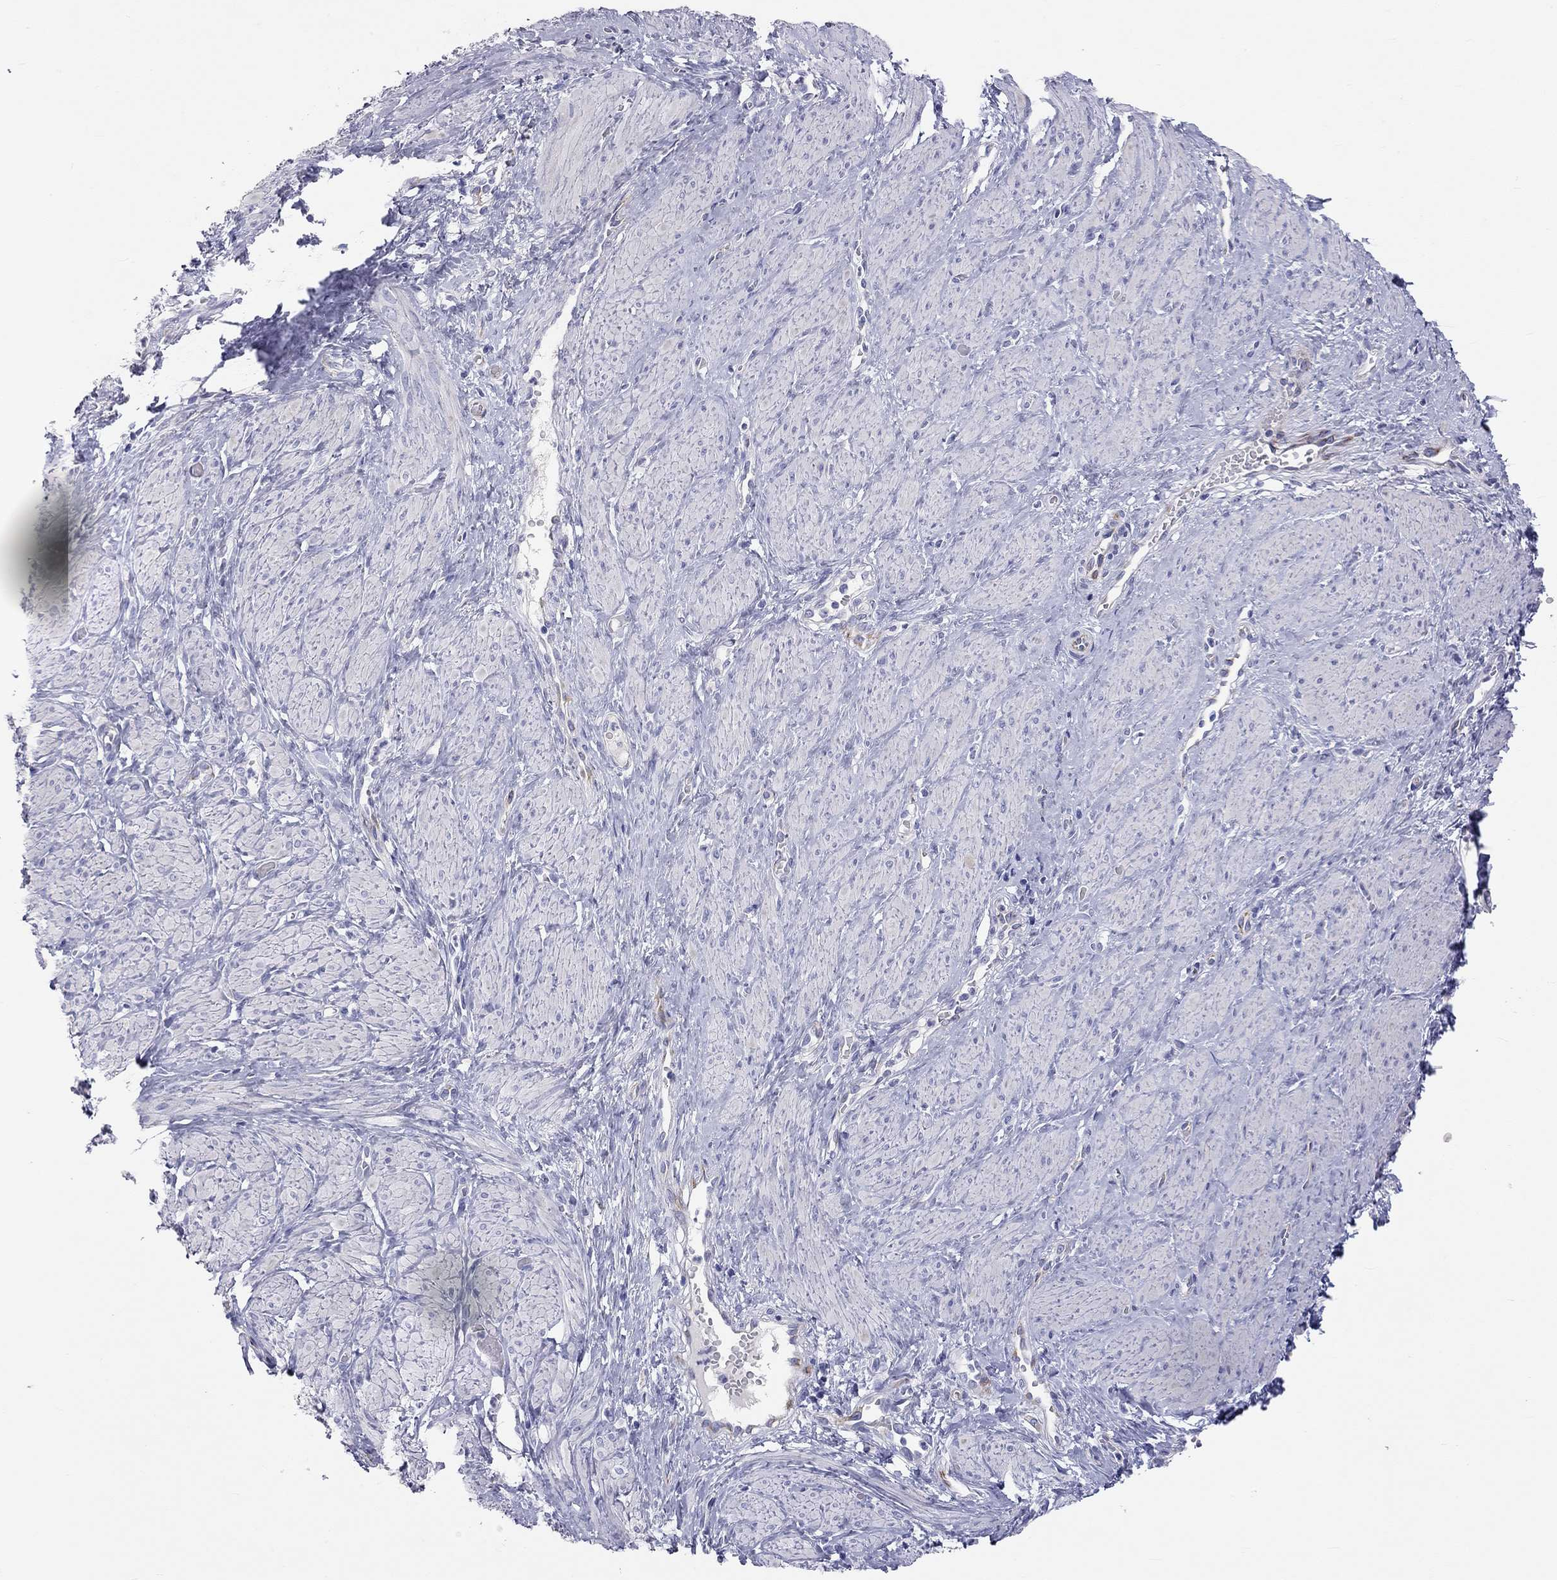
{"staining": {"intensity": "negative", "quantity": "none", "location": "none"}, "tissue": "smooth muscle", "cell_type": "Smooth muscle cells", "image_type": "normal", "snomed": [{"axis": "morphology", "description": "Normal tissue, NOS"}, {"axis": "topography", "description": "Smooth muscle"}, {"axis": "topography", "description": "Uterus"}], "caption": "Immunohistochemistry micrograph of unremarkable smooth muscle stained for a protein (brown), which demonstrates no staining in smooth muscle cells.", "gene": "PCDHGC5", "patient": {"sex": "female", "age": 39}}